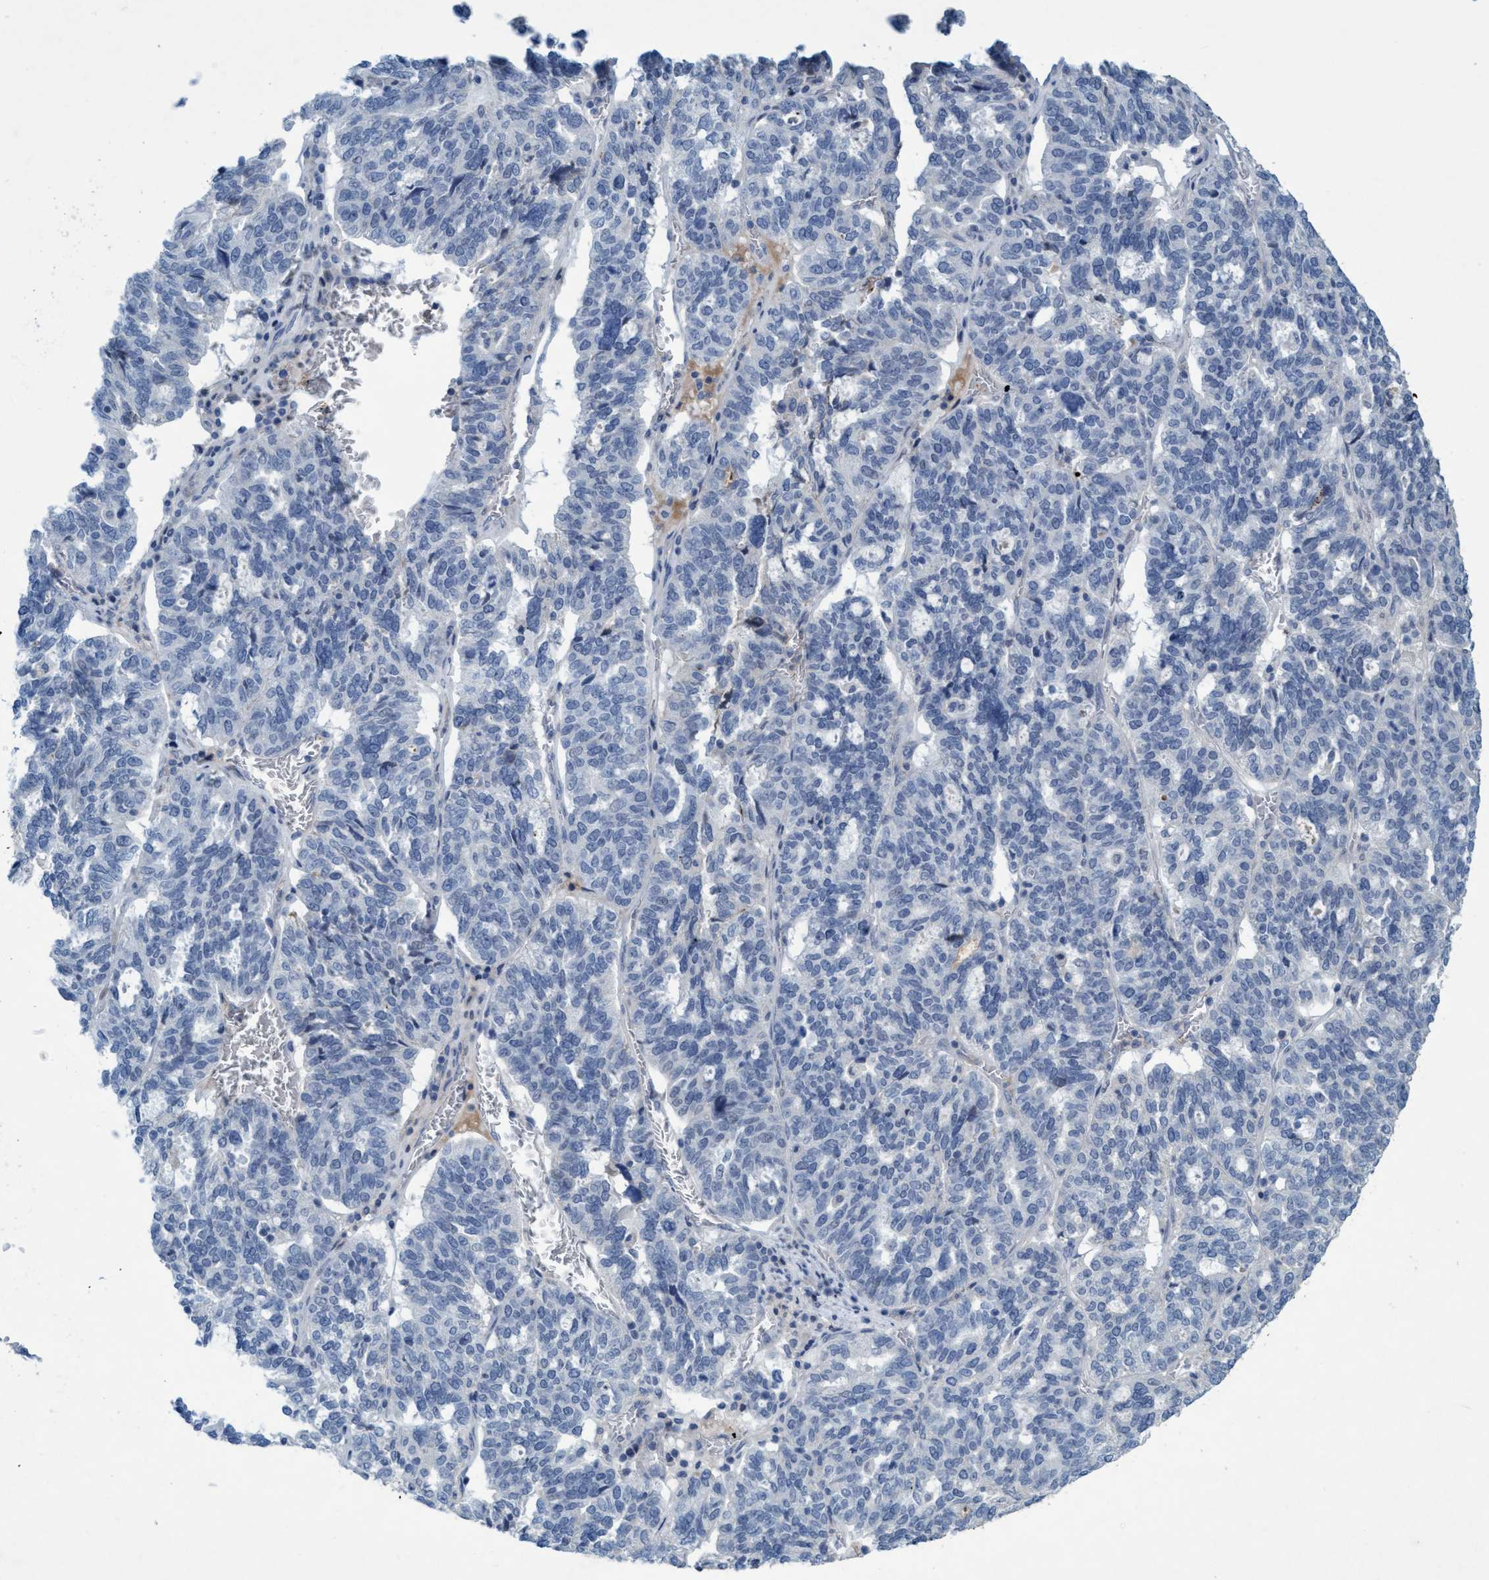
{"staining": {"intensity": "negative", "quantity": "none", "location": "none"}, "tissue": "ovarian cancer", "cell_type": "Tumor cells", "image_type": "cancer", "snomed": [{"axis": "morphology", "description": "Cystadenocarcinoma, serous, NOS"}, {"axis": "topography", "description": "Ovary"}], "caption": "Immunohistochemical staining of ovarian serous cystadenocarcinoma exhibits no significant positivity in tumor cells.", "gene": "RNF208", "patient": {"sex": "female", "age": 59}}